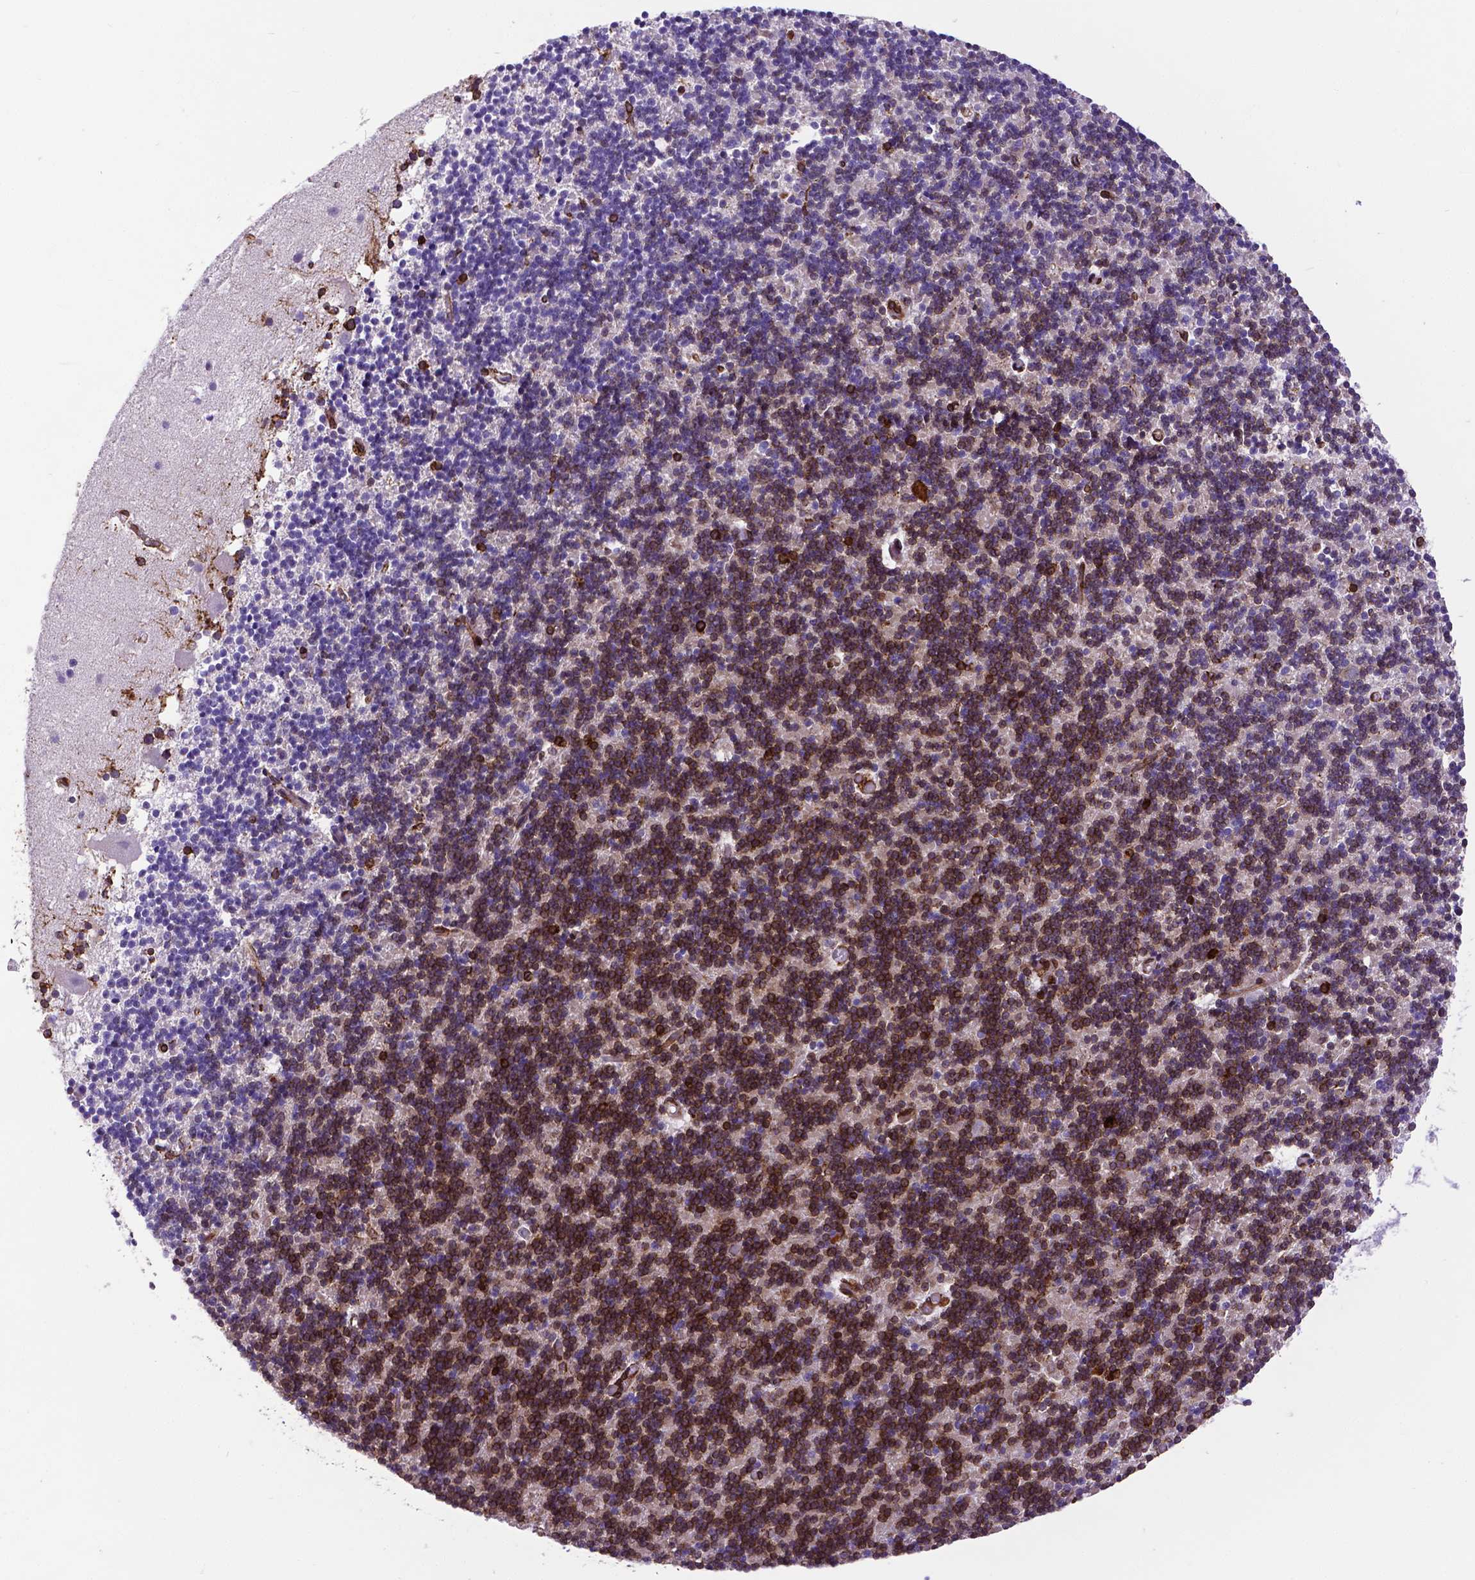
{"staining": {"intensity": "moderate", "quantity": "25%-75%", "location": "cytoplasmic/membranous"}, "tissue": "cerebellum", "cell_type": "Cells in granular layer", "image_type": "normal", "snomed": [{"axis": "morphology", "description": "Normal tissue, NOS"}, {"axis": "topography", "description": "Cerebellum"}], "caption": "Benign cerebellum demonstrates moderate cytoplasmic/membranous staining in about 25%-75% of cells in granular layer, visualized by immunohistochemistry. The staining is performed using DAB brown chromogen to label protein expression. The nuclei are counter-stained blue using hematoxylin.", "gene": "MTDH", "patient": {"sex": "male", "age": 70}}